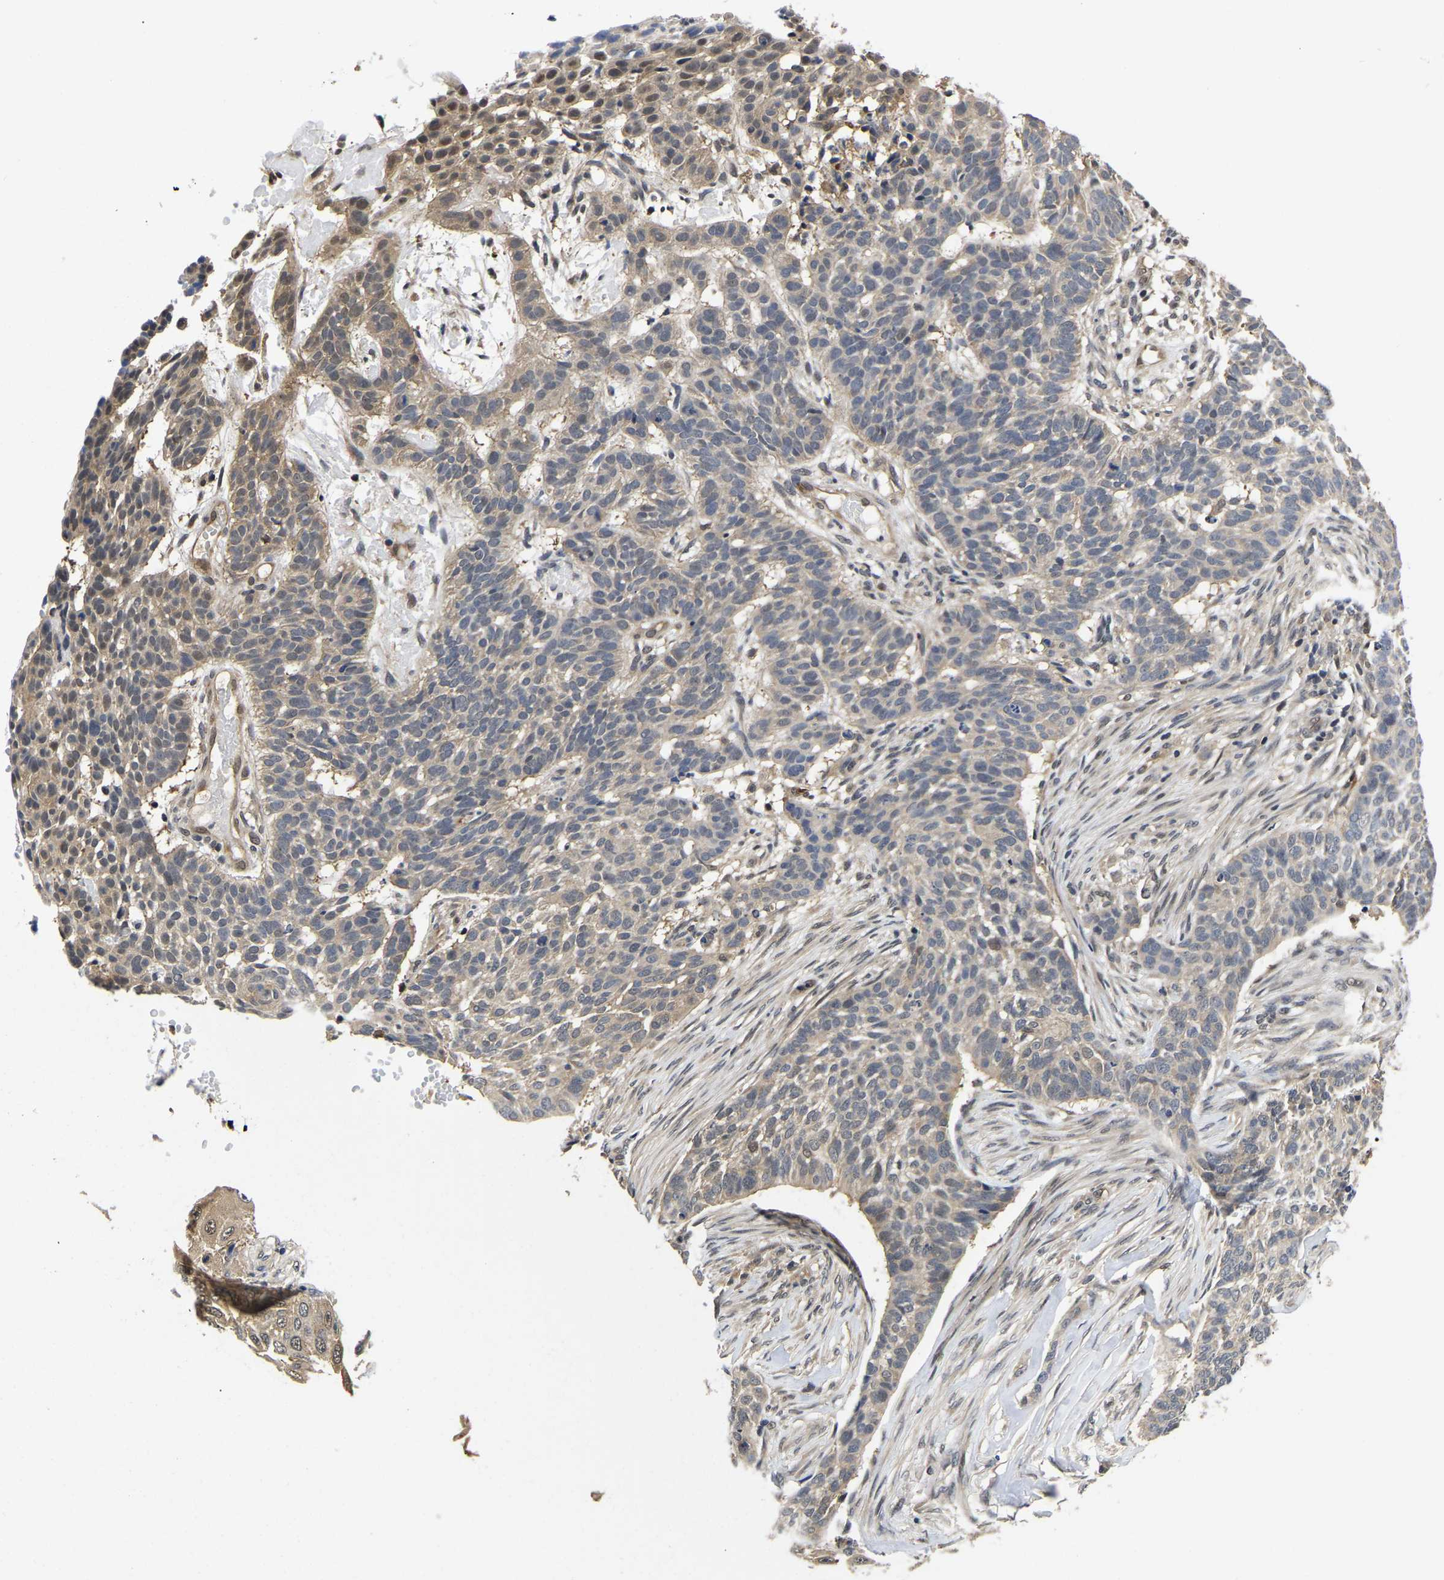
{"staining": {"intensity": "weak", "quantity": "<25%", "location": "cytoplasmic/membranous,nuclear"}, "tissue": "skin cancer", "cell_type": "Tumor cells", "image_type": "cancer", "snomed": [{"axis": "morphology", "description": "Basal cell carcinoma"}, {"axis": "topography", "description": "Skin"}], "caption": "Skin basal cell carcinoma stained for a protein using IHC exhibits no staining tumor cells.", "gene": "MCOLN2", "patient": {"sex": "male", "age": 85}}